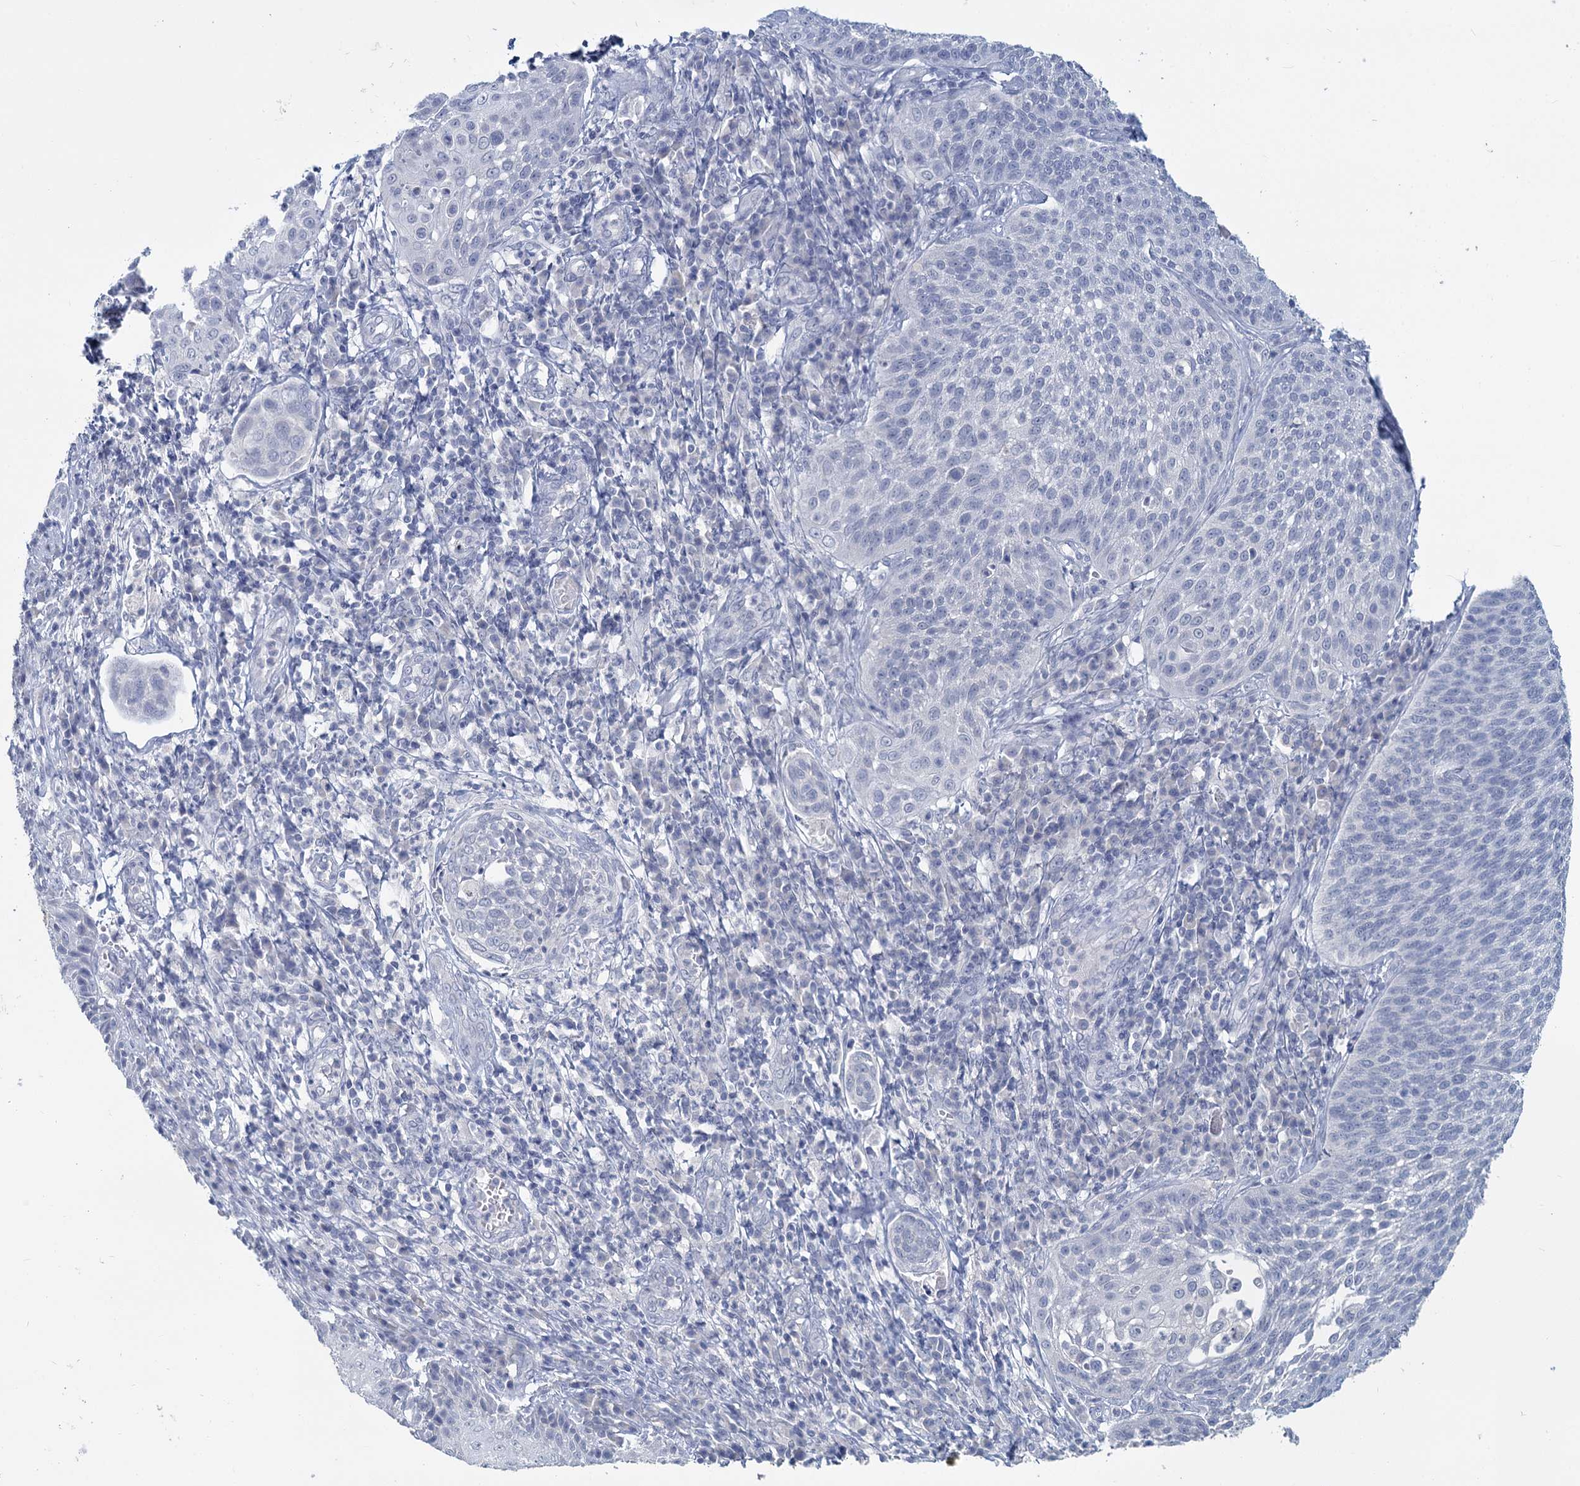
{"staining": {"intensity": "negative", "quantity": "none", "location": "none"}, "tissue": "cervical cancer", "cell_type": "Tumor cells", "image_type": "cancer", "snomed": [{"axis": "morphology", "description": "Squamous cell carcinoma, NOS"}, {"axis": "topography", "description": "Cervix"}], "caption": "Immunohistochemistry histopathology image of neoplastic tissue: cervical cancer stained with DAB demonstrates no significant protein staining in tumor cells.", "gene": "CHGA", "patient": {"sex": "female", "age": 34}}